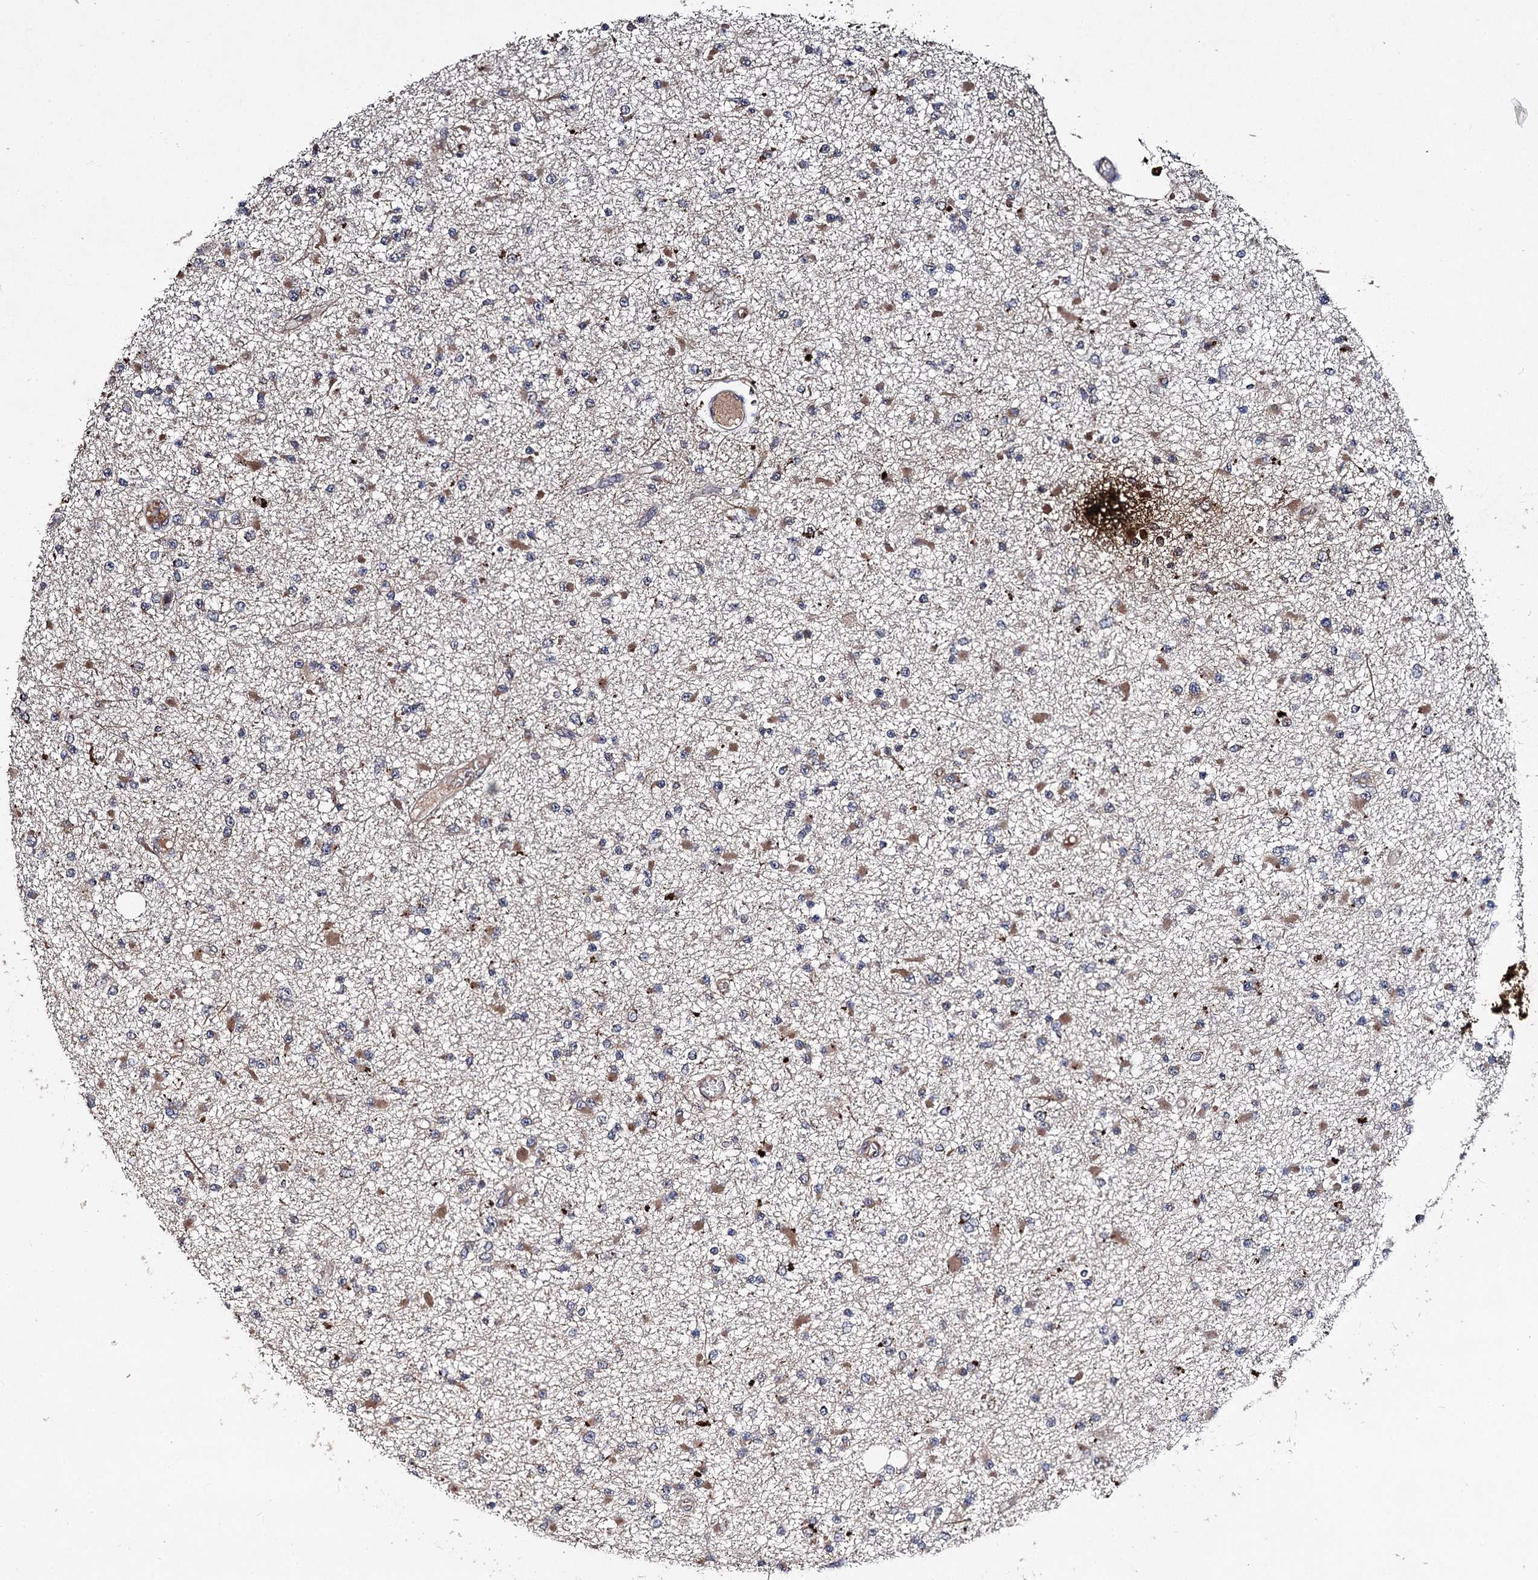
{"staining": {"intensity": "negative", "quantity": "none", "location": "none"}, "tissue": "glioma", "cell_type": "Tumor cells", "image_type": "cancer", "snomed": [{"axis": "morphology", "description": "Glioma, malignant, Low grade"}, {"axis": "topography", "description": "Brain"}], "caption": "An immunohistochemistry histopathology image of glioma is shown. There is no staining in tumor cells of glioma. The staining is performed using DAB (3,3'-diaminobenzidine) brown chromogen with nuclei counter-stained in using hematoxylin.", "gene": "BCL2L2", "patient": {"sex": "female", "age": 22}}